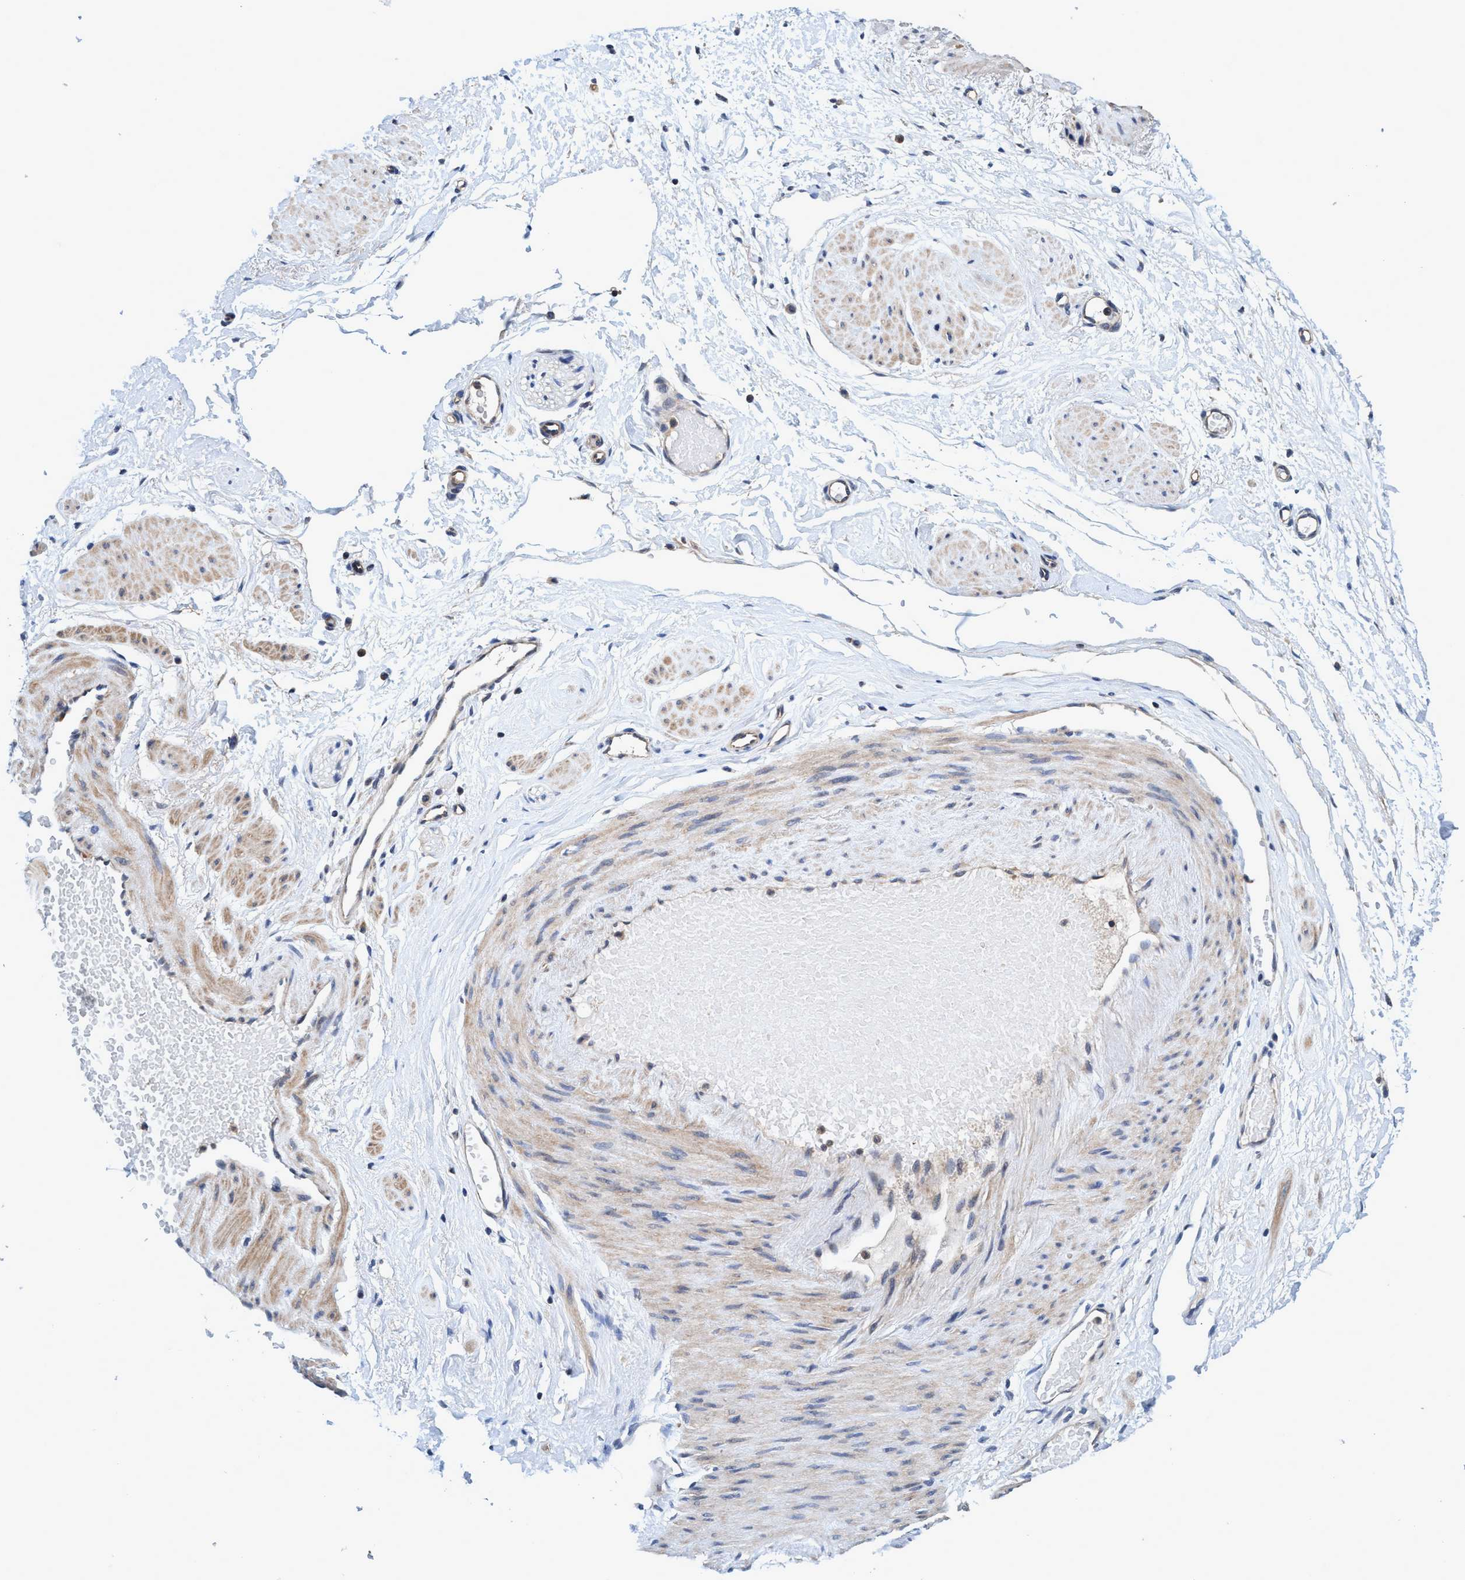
{"staining": {"intensity": "moderate", "quantity": "<25%", "location": "cytoplasmic/membranous"}, "tissue": "adipose tissue", "cell_type": "Adipocytes", "image_type": "normal", "snomed": [{"axis": "morphology", "description": "Normal tissue, NOS"}, {"axis": "topography", "description": "Soft tissue"}], "caption": "Immunohistochemistry (IHC) histopathology image of benign adipose tissue stained for a protein (brown), which displays low levels of moderate cytoplasmic/membranous staining in approximately <25% of adipocytes.", "gene": "CALCOCO2", "patient": {"sex": "male", "age": 72}}